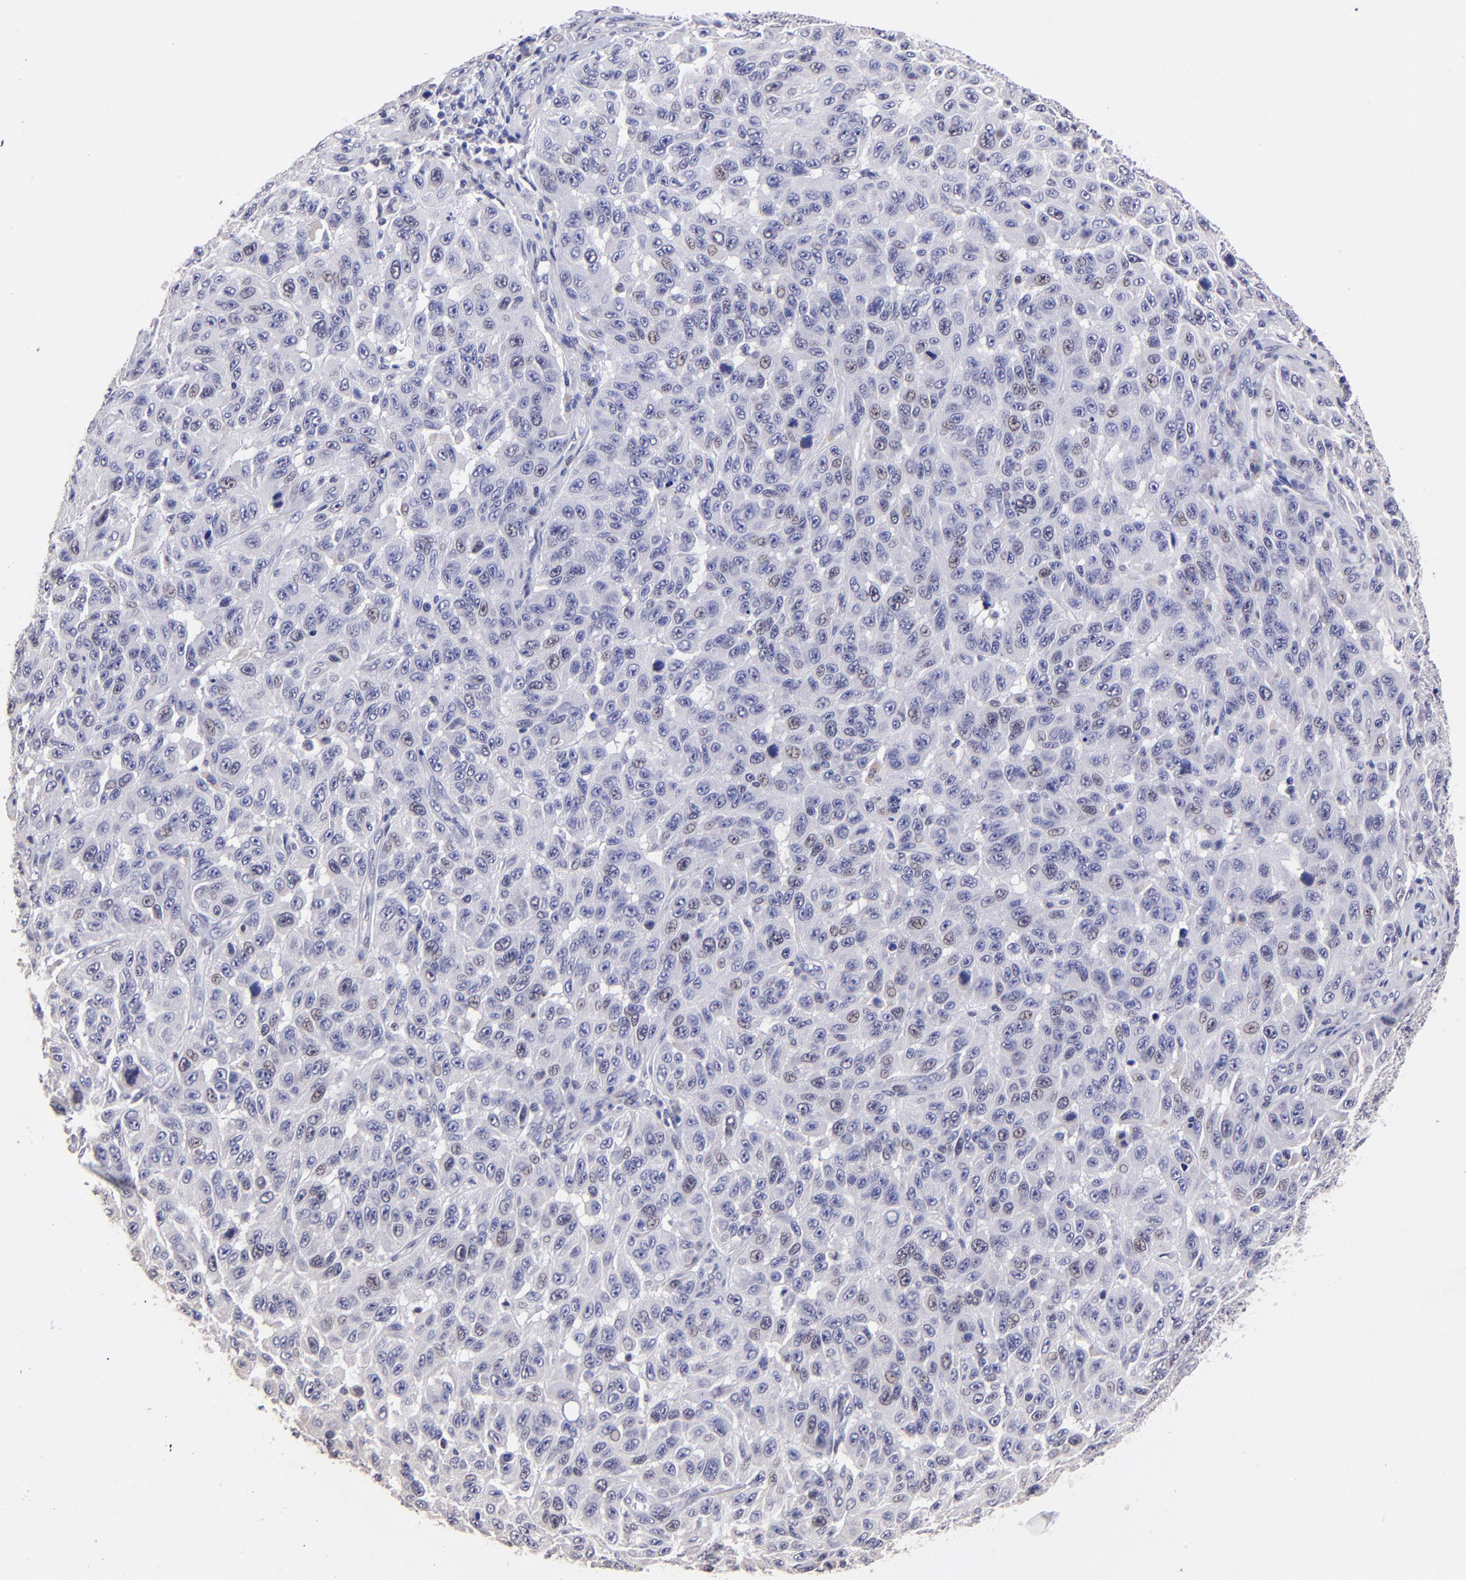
{"staining": {"intensity": "weak", "quantity": "<25%", "location": "nuclear"}, "tissue": "melanoma", "cell_type": "Tumor cells", "image_type": "cancer", "snomed": [{"axis": "morphology", "description": "Malignant melanoma, NOS"}, {"axis": "topography", "description": "Skin"}], "caption": "DAB (3,3'-diaminobenzidine) immunohistochemical staining of human melanoma displays no significant staining in tumor cells.", "gene": "DNMT1", "patient": {"sex": "male", "age": 30}}